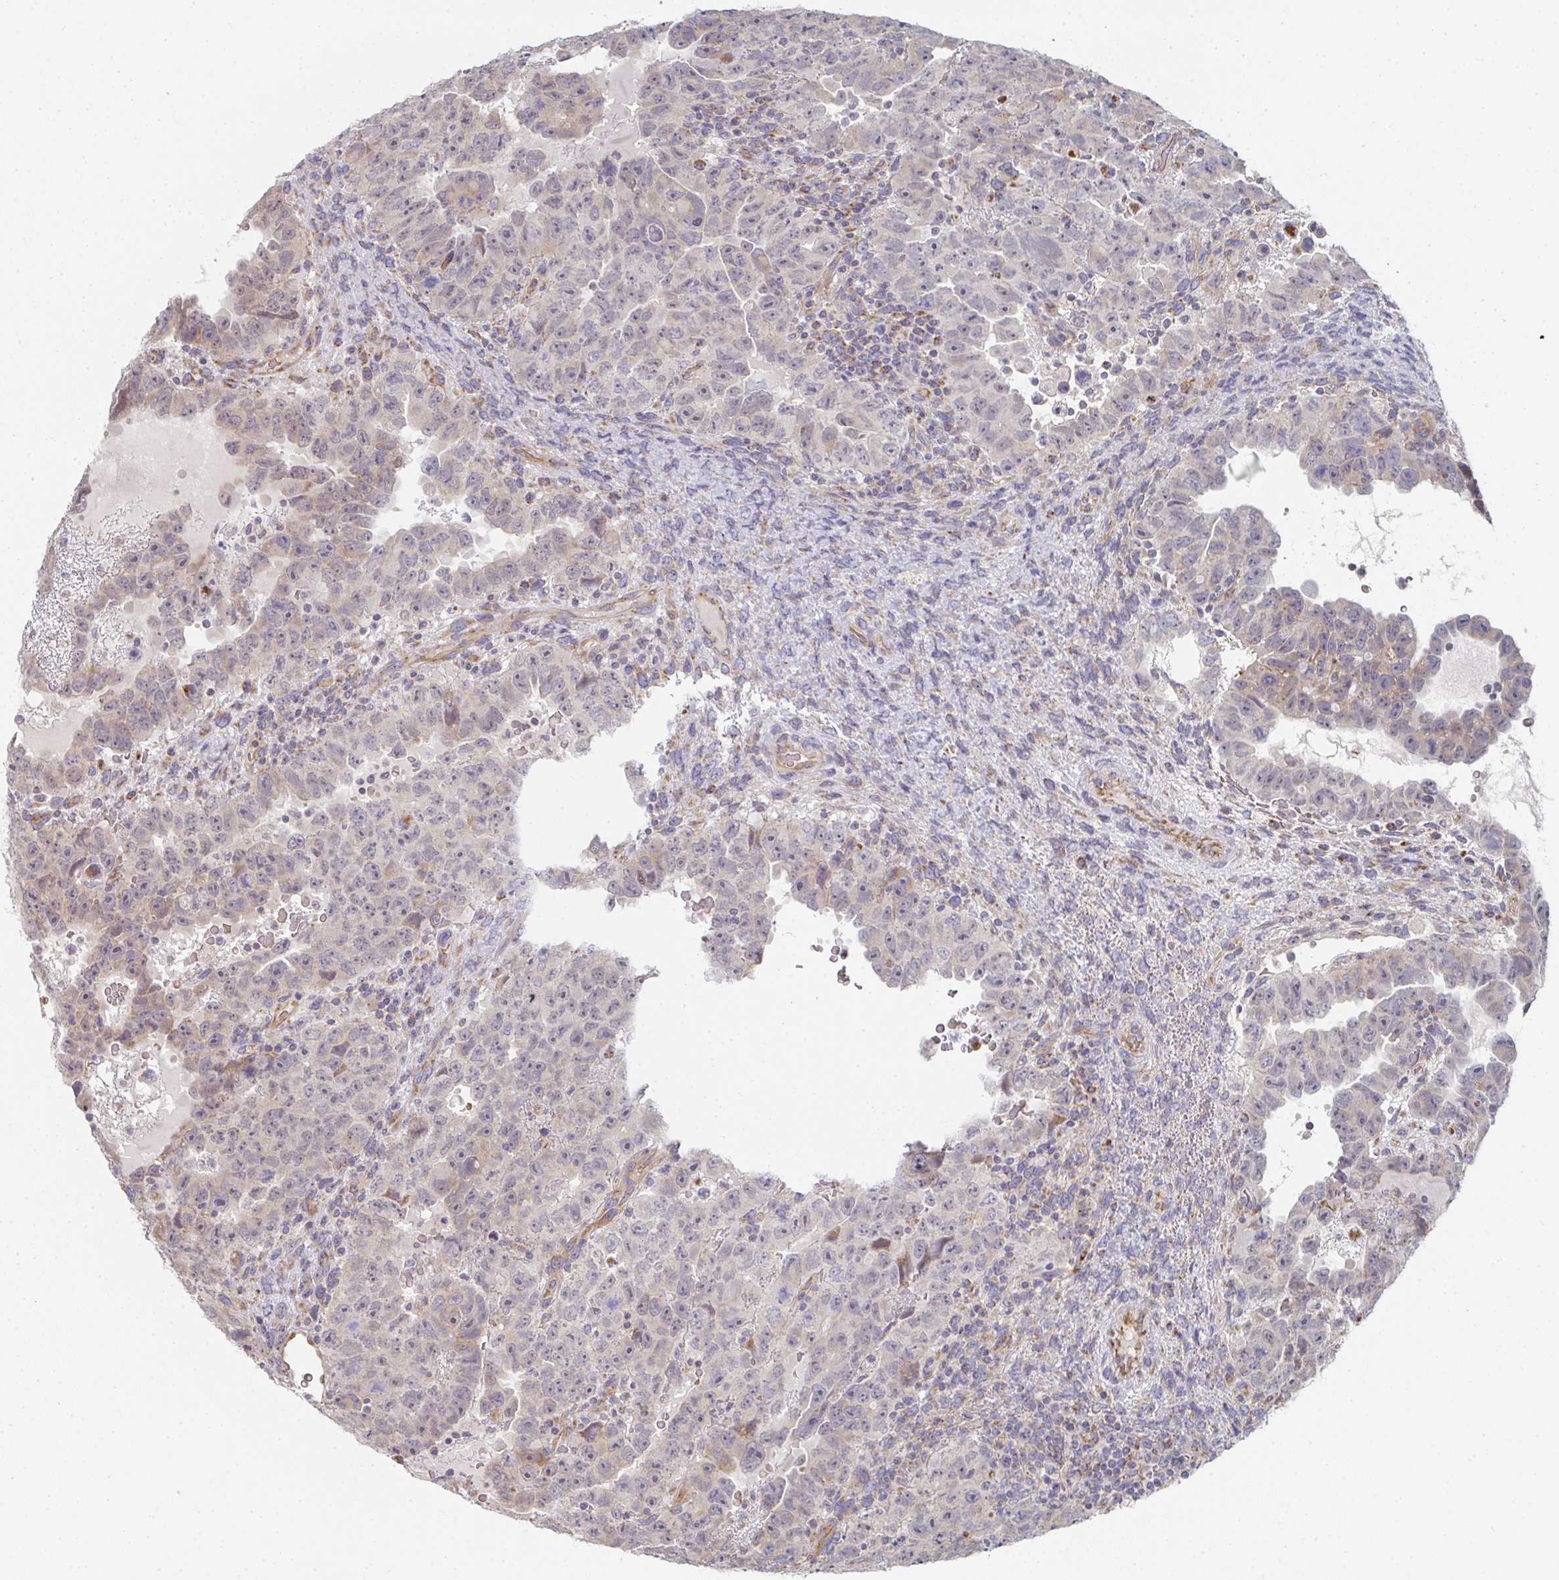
{"staining": {"intensity": "weak", "quantity": "<25%", "location": "cytoplasmic/membranous"}, "tissue": "testis cancer", "cell_type": "Tumor cells", "image_type": "cancer", "snomed": [{"axis": "morphology", "description": "Carcinoma, Embryonal, NOS"}, {"axis": "topography", "description": "Testis"}], "caption": "Human testis cancer (embryonal carcinoma) stained for a protein using IHC exhibits no expression in tumor cells.", "gene": "ZNF526", "patient": {"sex": "male", "age": 24}}